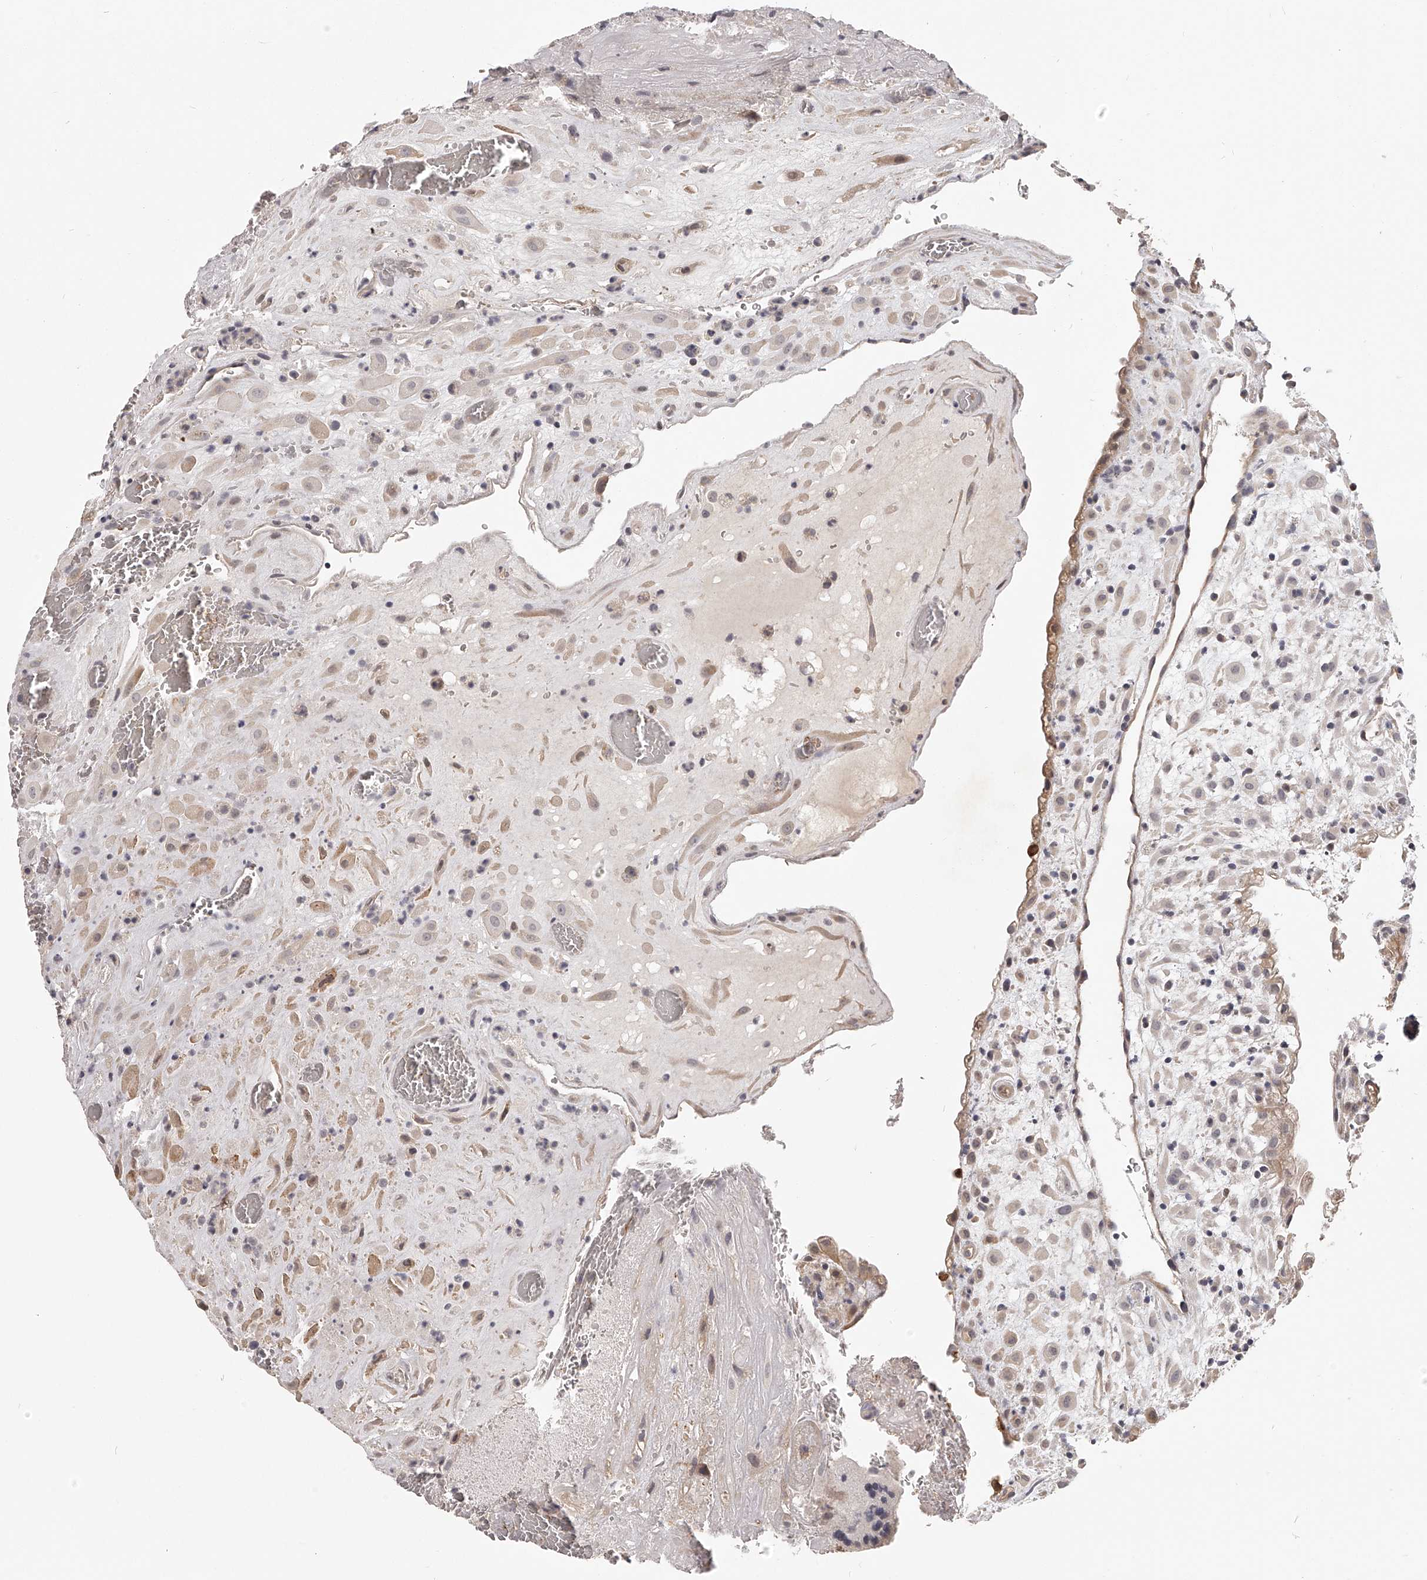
{"staining": {"intensity": "negative", "quantity": "none", "location": "none"}, "tissue": "placenta", "cell_type": "Decidual cells", "image_type": "normal", "snomed": [{"axis": "morphology", "description": "Normal tissue, NOS"}, {"axis": "topography", "description": "Placenta"}], "caption": "The image shows no staining of decidual cells in unremarkable placenta. (DAB IHC visualized using brightfield microscopy, high magnification).", "gene": "ZNF582", "patient": {"sex": "female", "age": 35}}